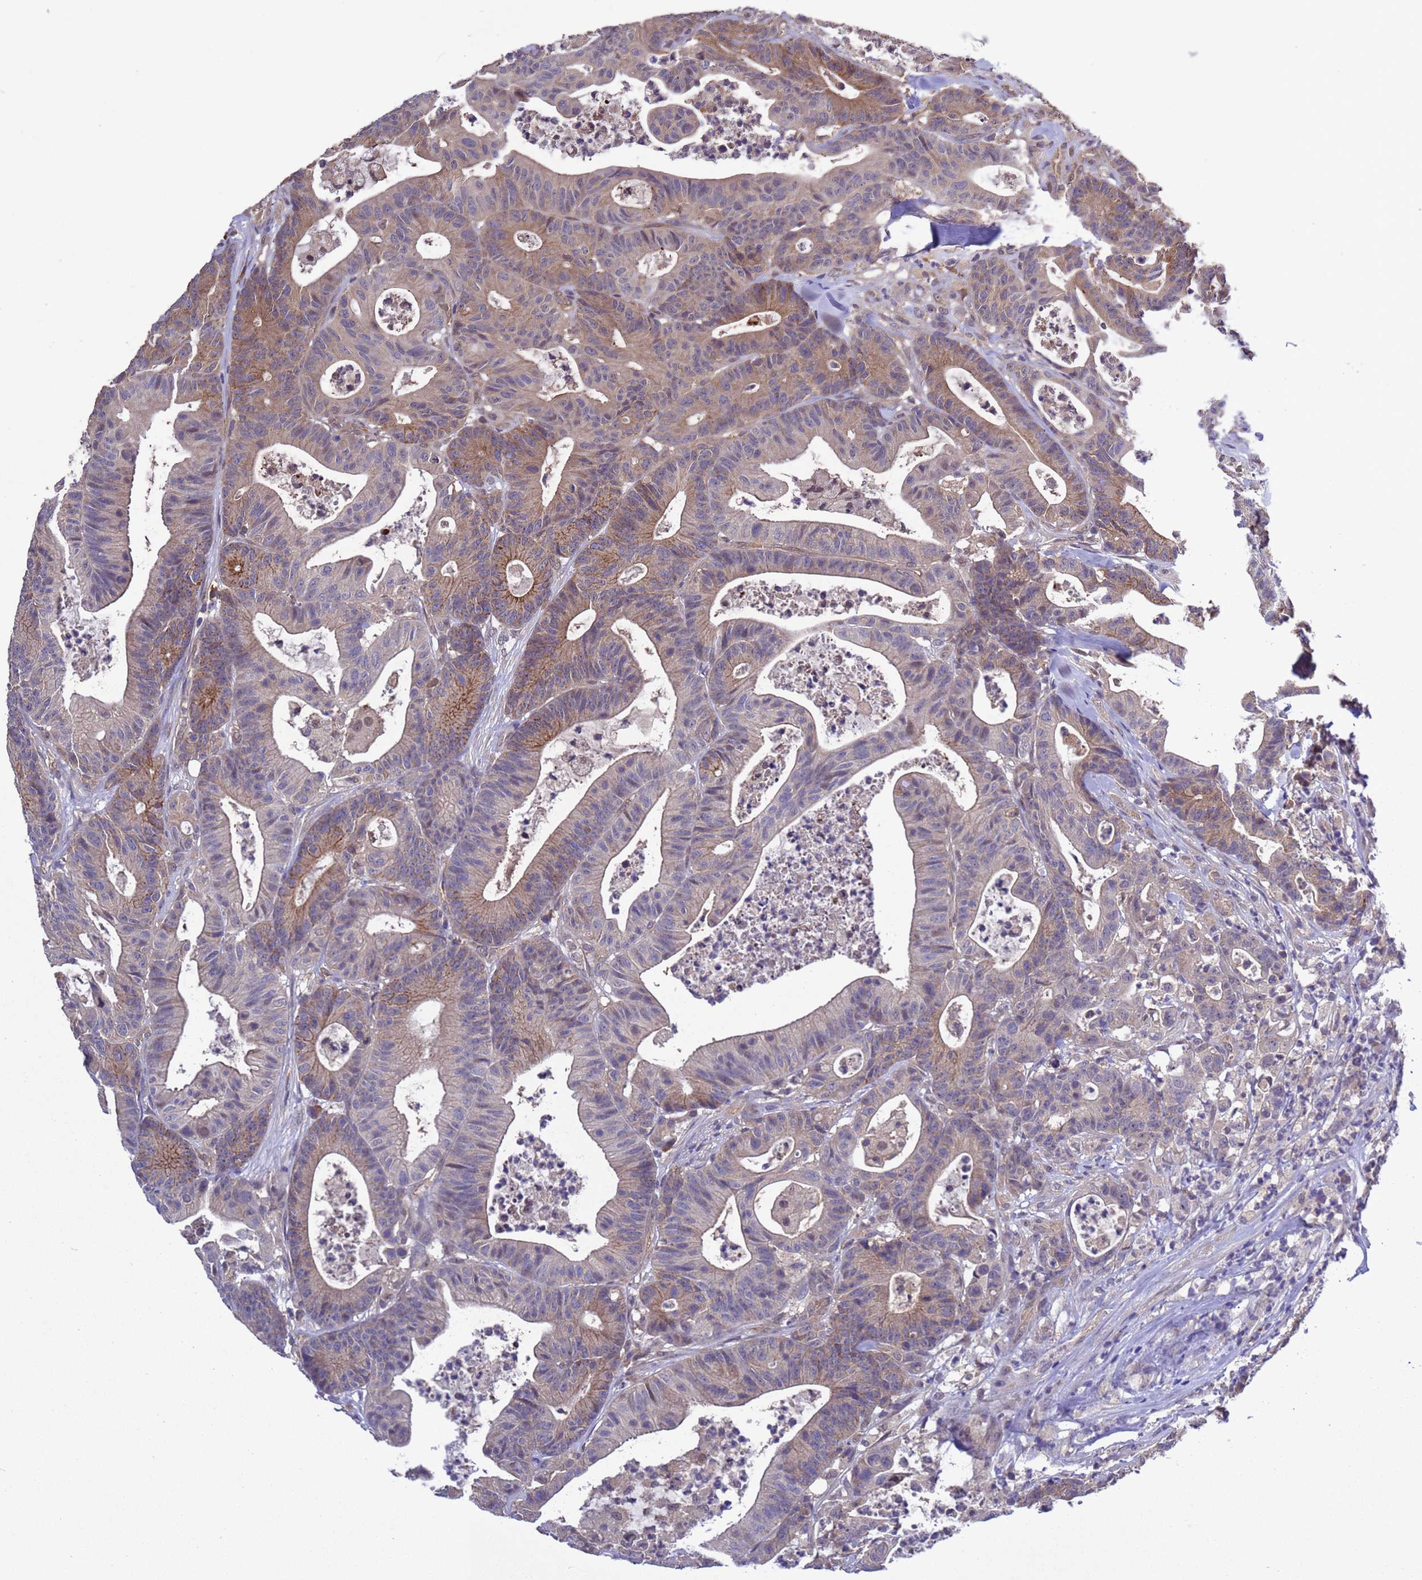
{"staining": {"intensity": "moderate", "quantity": "25%-75%", "location": "cytoplasmic/membranous"}, "tissue": "colorectal cancer", "cell_type": "Tumor cells", "image_type": "cancer", "snomed": [{"axis": "morphology", "description": "Adenocarcinoma, NOS"}, {"axis": "topography", "description": "Colon"}], "caption": "High-power microscopy captured an immunohistochemistry micrograph of colorectal adenocarcinoma, revealing moderate cytoplasmic/membranous positivity in about 25%-75% of tumor cells. The protein is shown in brown color, while the nuclei are stained blue.", "gene": "ZFP69B", "patient": {"sex": "female", "age": 84}}